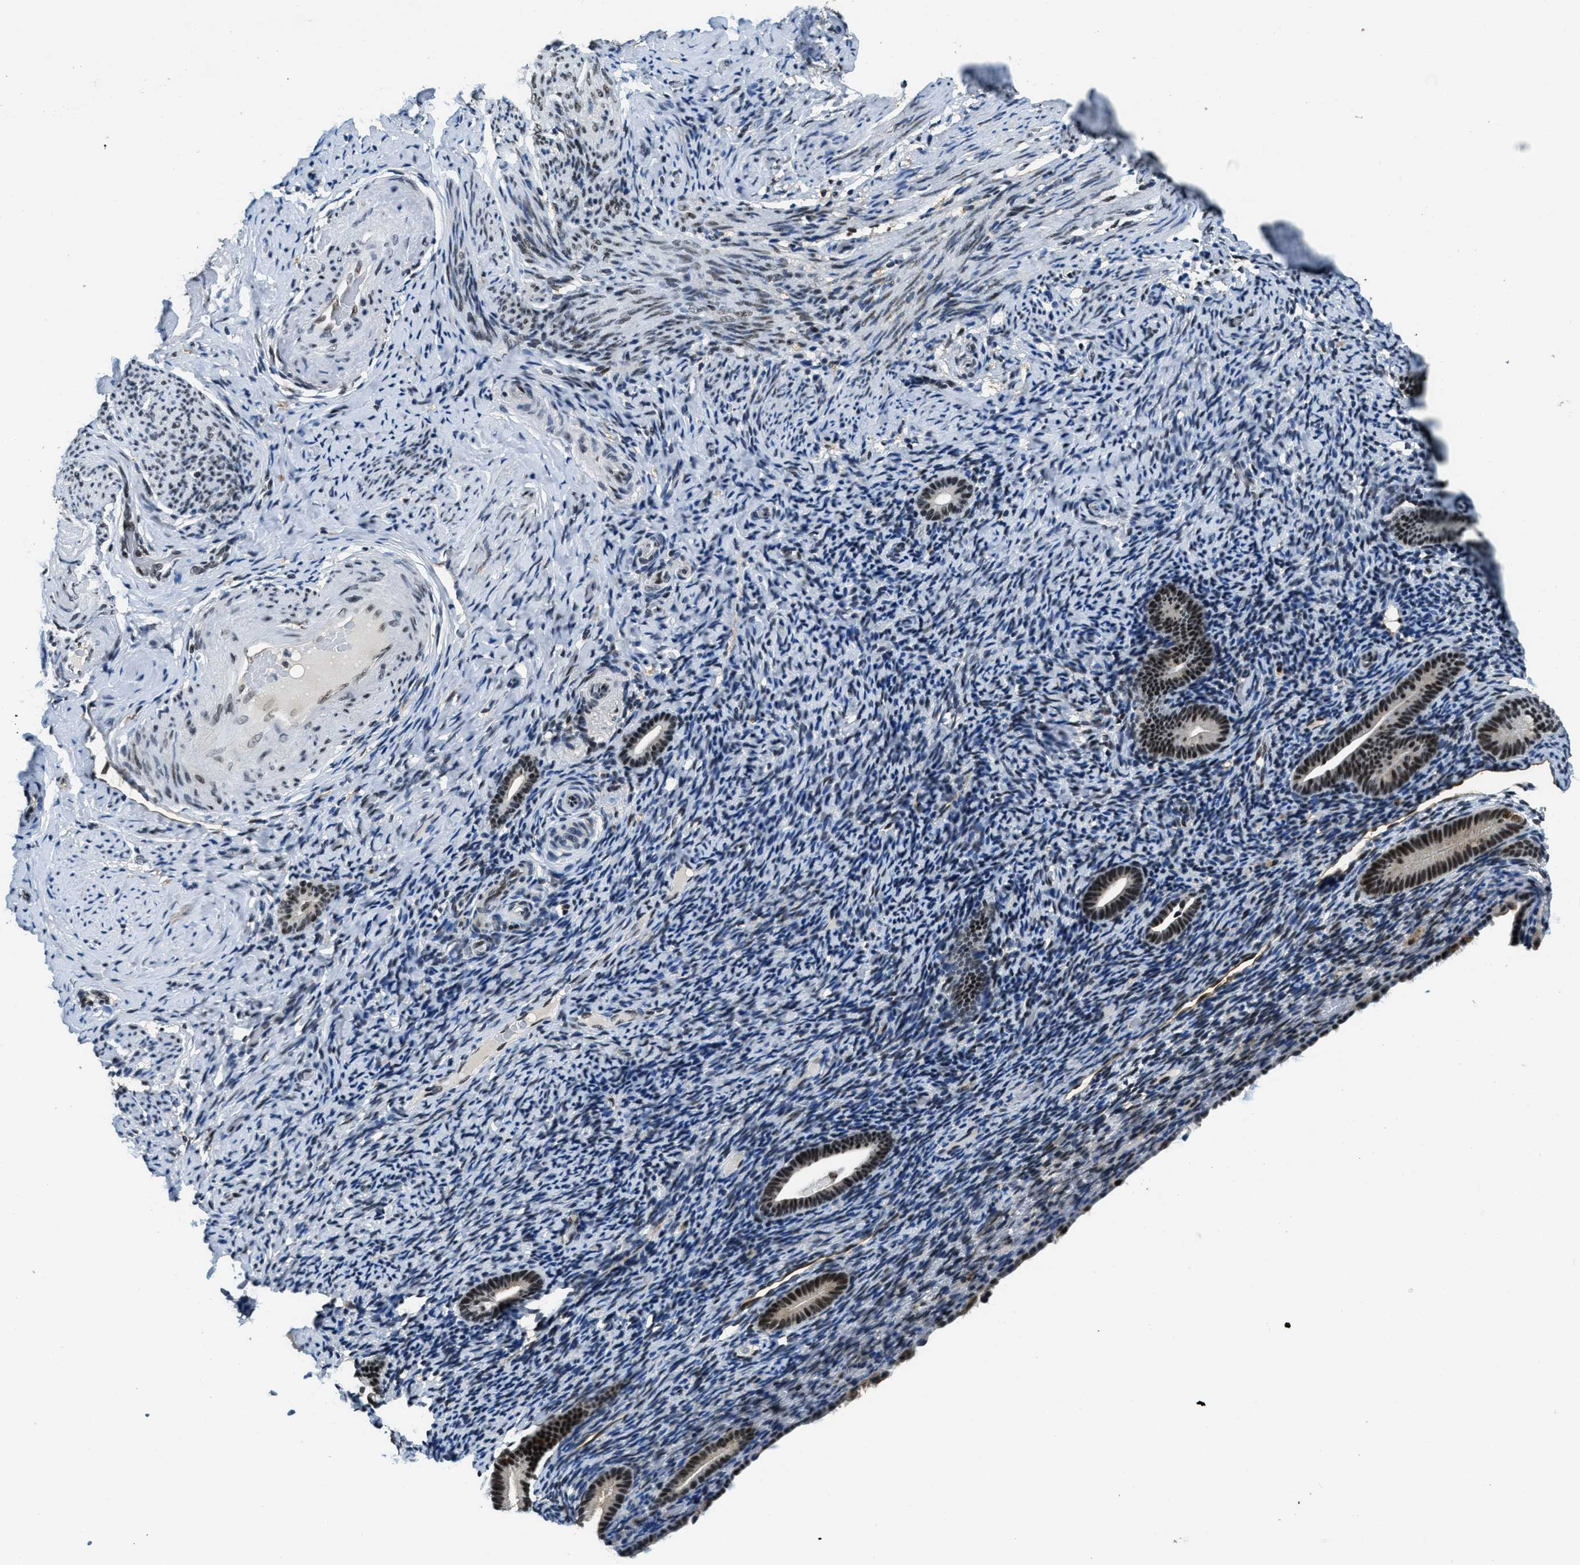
{"staining": {"intensity": "moderate", "quantity": "<25%", "location": "nuclear"}, "tissue": "endometrium", "cell_type": "Cells in endometrial stroma", "image_type": "normal", "snomed": [{"axis": "morphology", "description": "Normal tissue, NOS"}, {"axis": "topography", "description": "Endometrium"}], "caption": "Protein expression analysis of normal human endometrium reveals moderate nuclear positivity in about <25% of cells in endometrial stroma. Nuclei are stained in blue.", "gene": "SSB", "patient": {"sex": "female", "age": 51}}